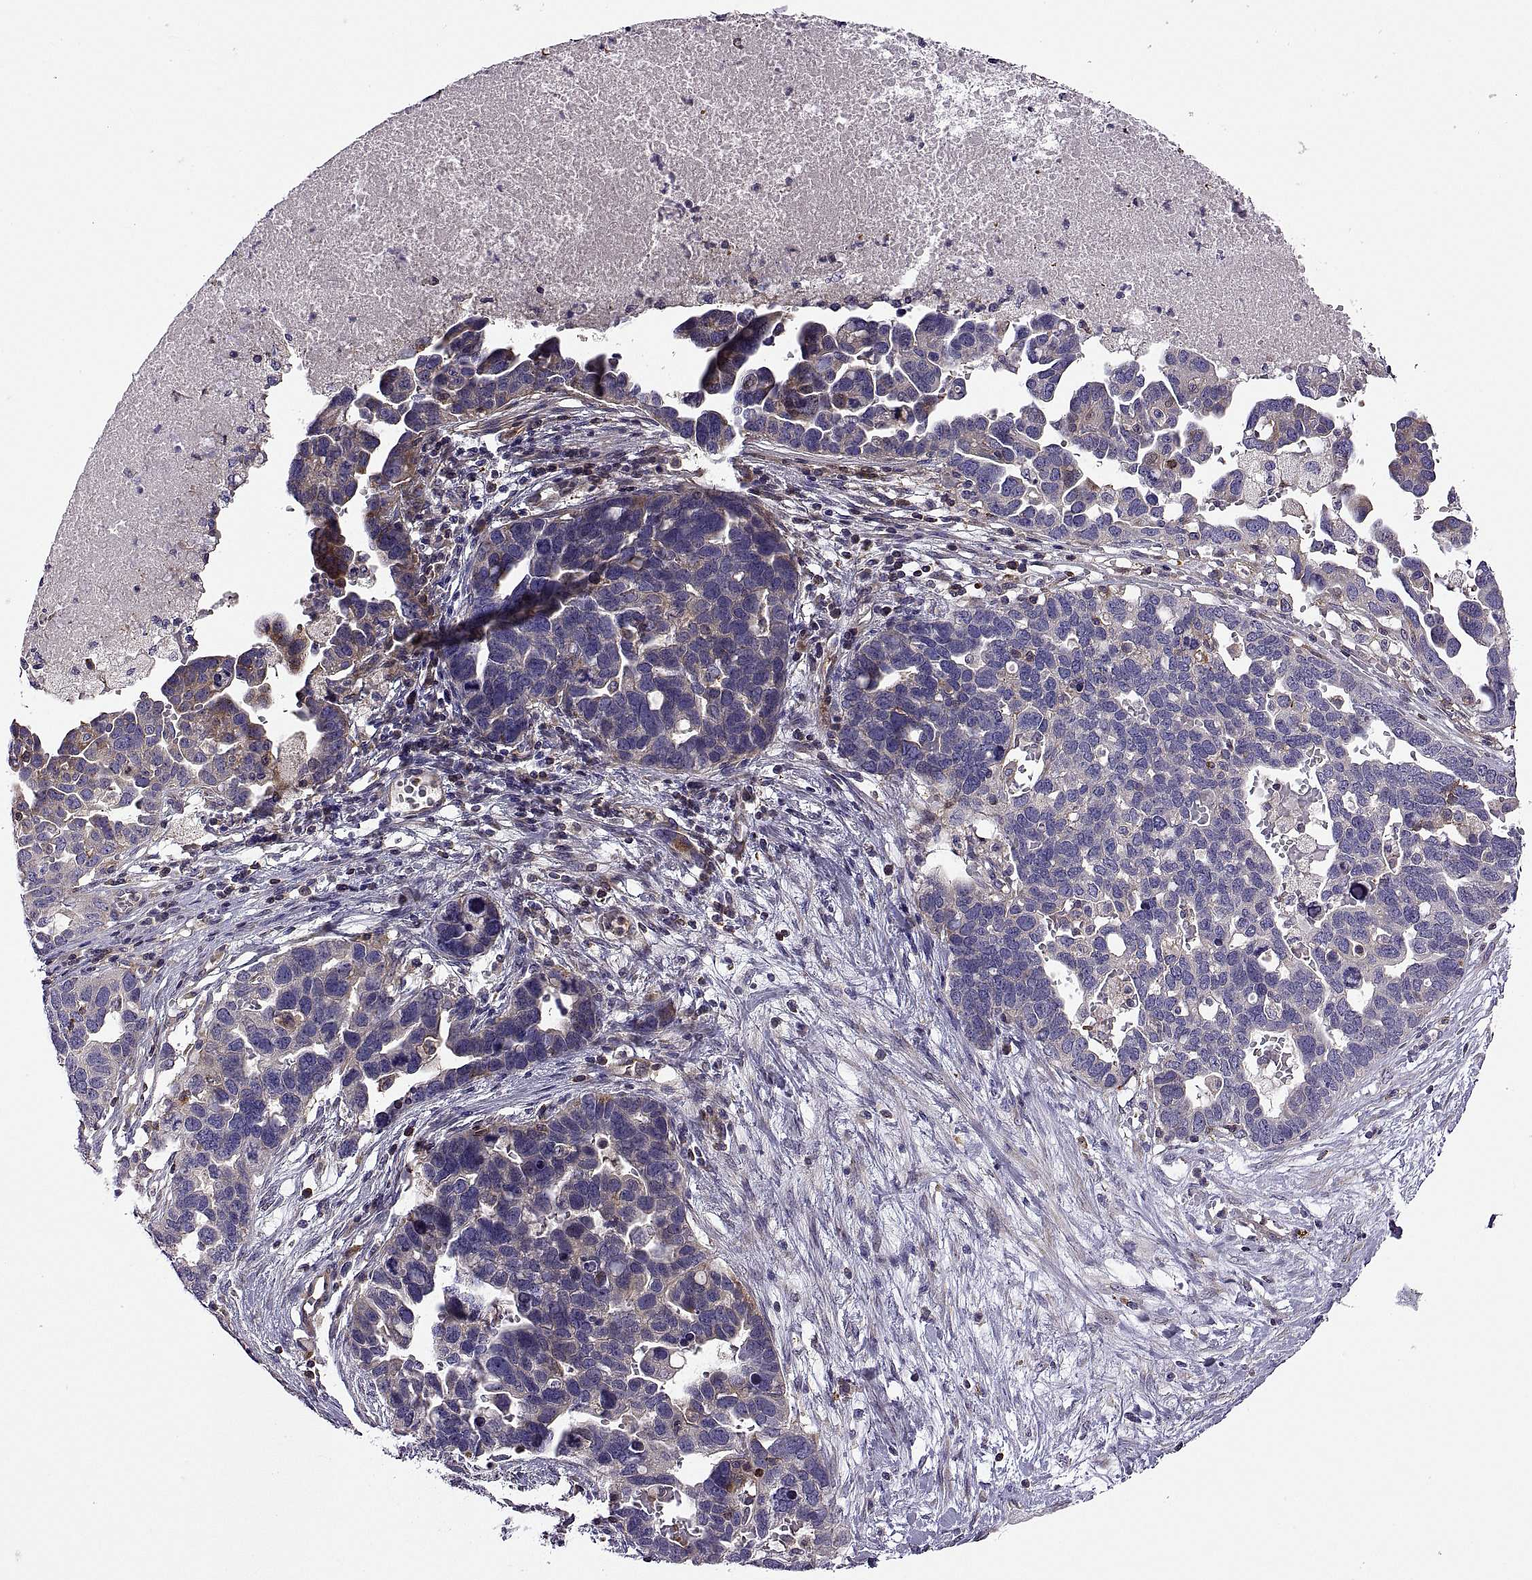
{"staining": {"intensity": "weak", "quantity": "25%-75%", "location": "cytoplasmic/membranous"}, "tissue": "ovarian cancer", "cell_type": "Tumor cells", "image_type": "cancer", "snomed": [{"axis": "morphology", "description": "Cystadenocarcinoma, serous, NOS"}, {"axis": "topography", "description": "Ovary"}], "caption": "Protein staining exhibits weak cytoplasmic/membranous positivity in about 25%-75% of tumor cells in ovarian cancer (serous cystadenocarcinoma).", "gene": "SPATA32", "patient": {"sex": "female", "age": 54}}